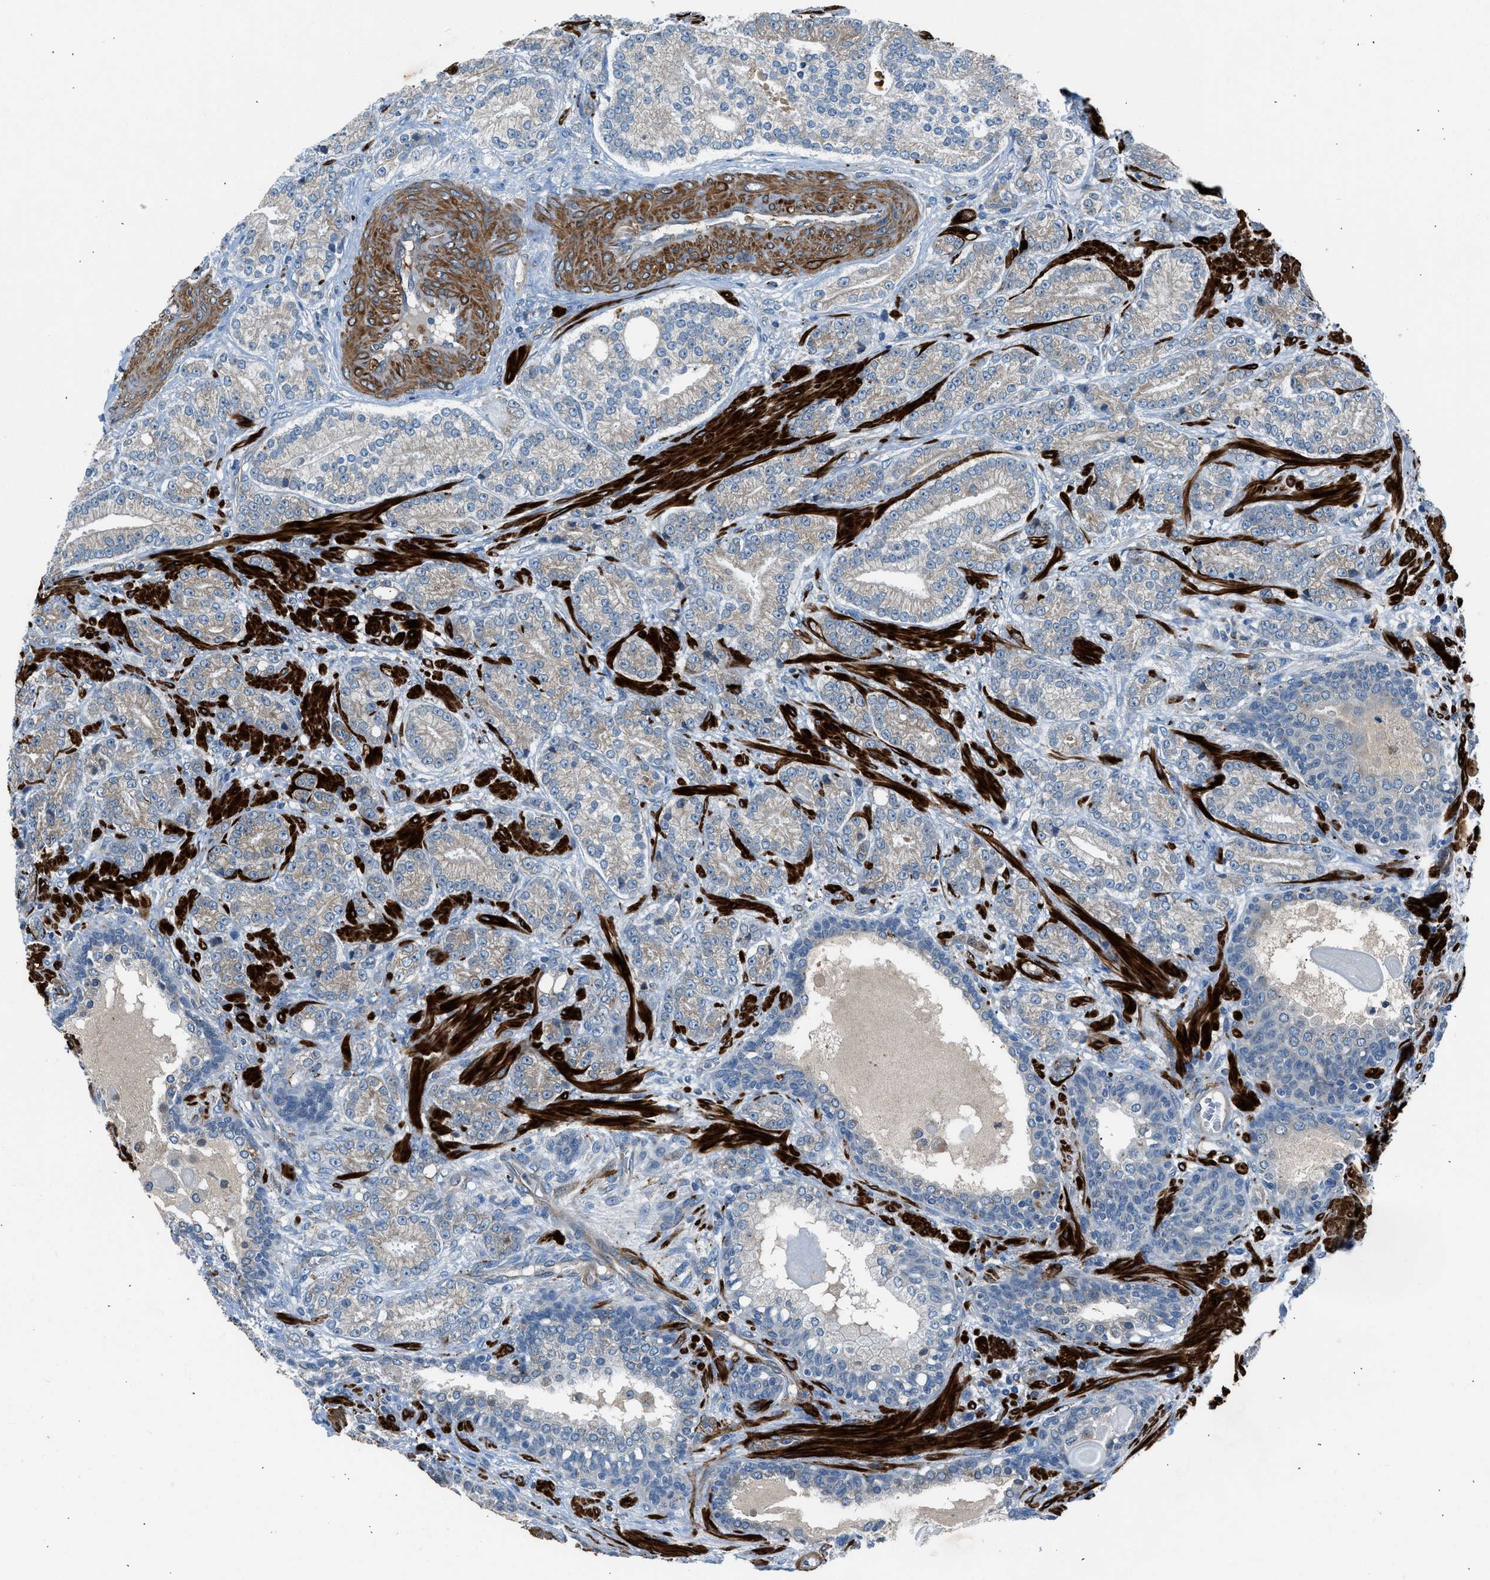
{"staining": {"intensity": "weak", "quantity": "25%-75%", "location": "cytoplasmic/membranous"}, "tissue": "prostate cancer", "cell_type": "Tumor cells", "image_type": "cancer", "snomed": [{"axis": "morphology", "description": "Adenocarcinoma, High grade"}, {"axis": "topography", "description": "Prostate"}], "caption": "Tumor cells exhibit low levels of weak cytoplasmic/membranous positivity in approximately 25%-75% of cells in human adenocarcinoma (high-grade) (prostate).", "gene": "LMBR1", "patient": {"sex": "male", "age": 61}}